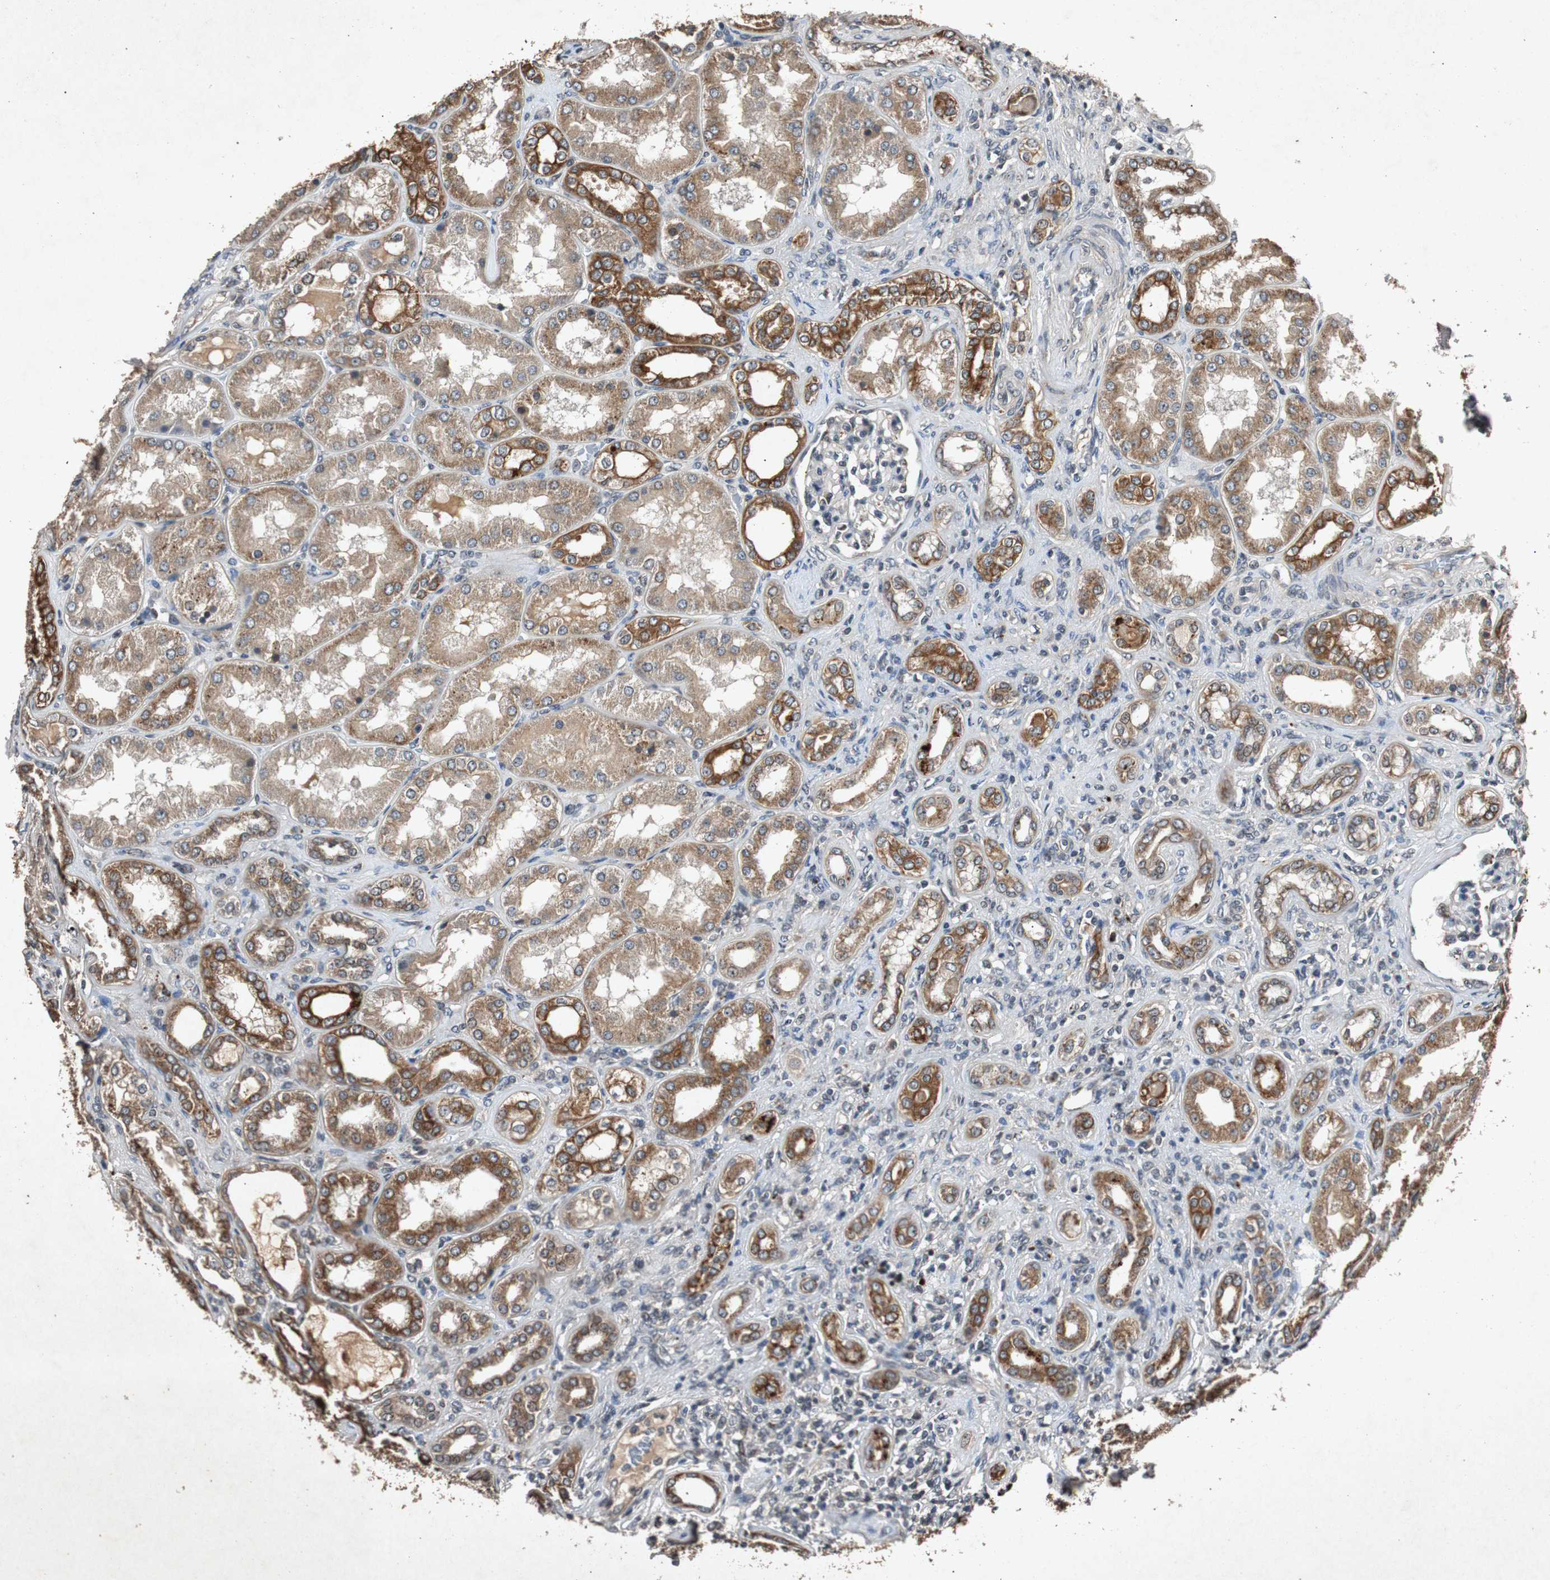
{"staining": {"intensity": "weak", "quantity": "25%-75%", "location": "cytoplasmic/membranous,nuclear"}, "tissue": "kidney", "cell_type": "Cells in glomeruli", "image_type": "normal", "snomed": [{"axis": "morphology", "description": "Normal tissue, NOS"}, {"axis": "topography", "description": "Kidney"}], "caption": "Kidney was stained to show a protein in brown. There is low levels of weak cytoplasmic/membranous,nuclear staining in approximately 25%-75% of cells in glomeruli. (DAB = brown stain, brightfield microscopy at high magnification).", "gene": "SLIT2", "patient": {"sex": "female", "age": 56}}